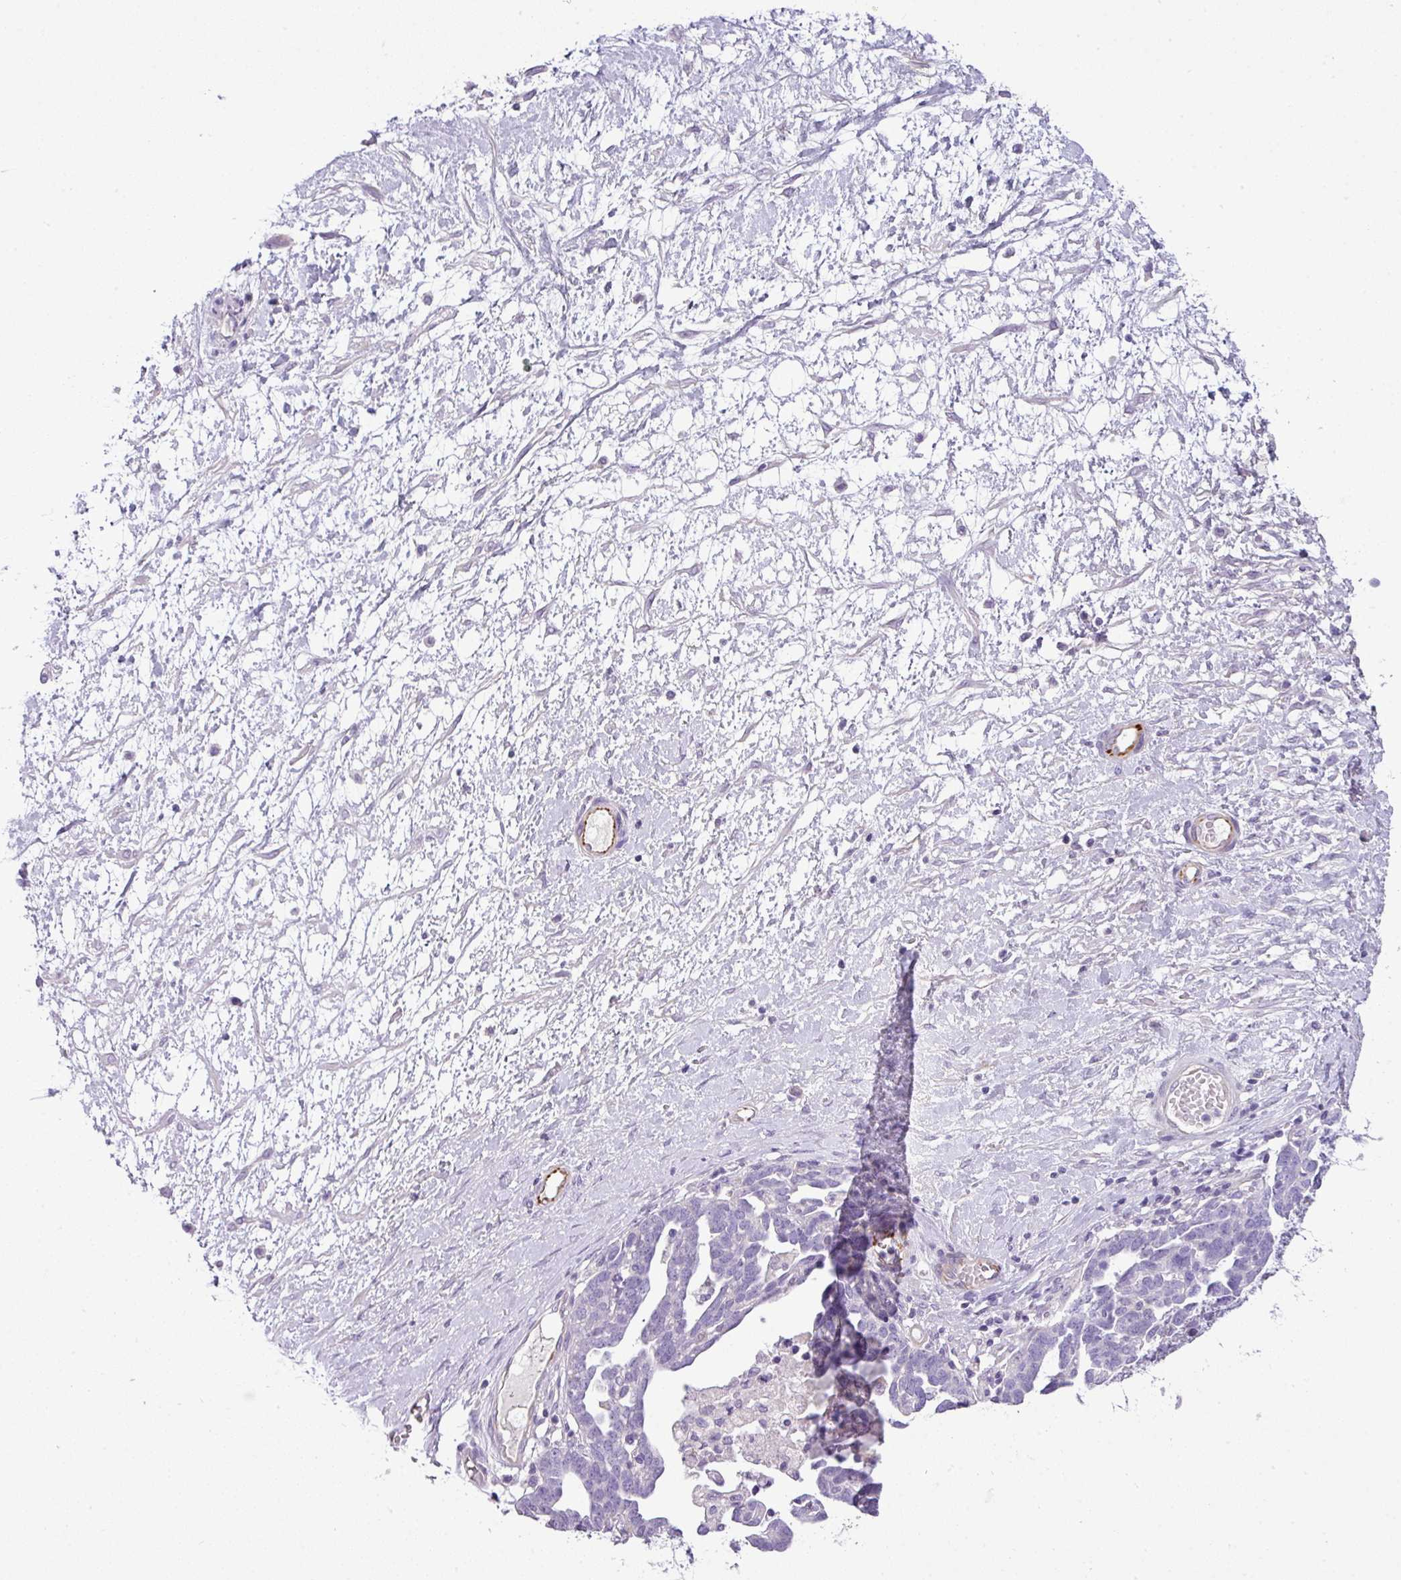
{"staining": {"intensity": "negative", "quantity": "none", "location": "none"}, "tissue": "ovarian cancer", "cell_type": "Tumor cells", "image_type": "cancer", "snomed": [{"axis": "morphology", "description": "Cystadenocarcinoma, serous, NOS"}, {"axis": "topography", "description": "Ovary"}], "caption": "IHC micrograph of ovarian cancer stained for a protein (brown), which reveals no staining in tumor cells. The staining was performed using DAB to visualize the protein expression in brown, while the nuclei were stained in blue with hematoxylin (Magnification: 20x).", "gene": "ENSG00000273748", "patient": {"sex": "female", "age": 54}}